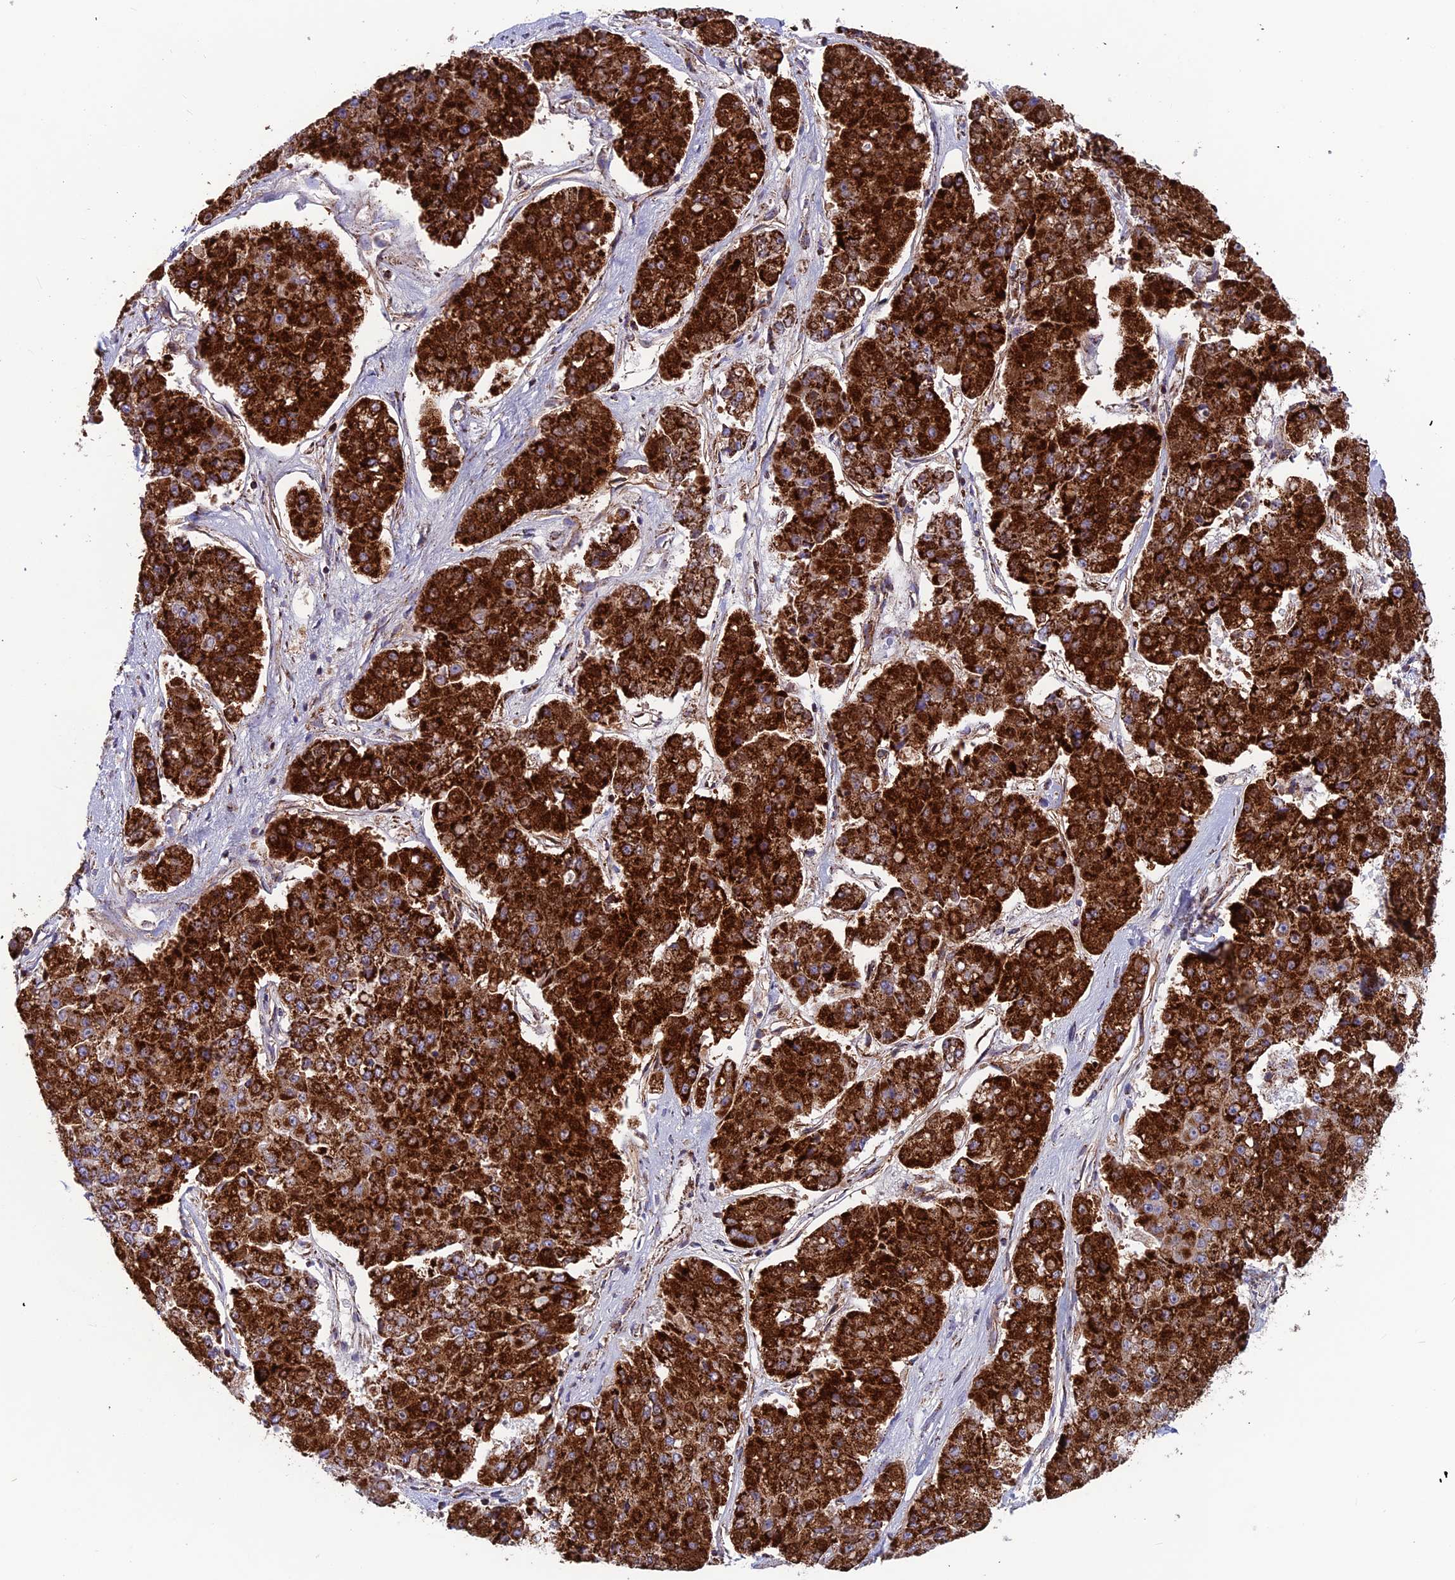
{"staining": {"intensity": "strong", "quantity": ">75%", "location": "cytoplasmic/membranous"}, "tissue": "pancreatic cancer", "cell_type": "Tumor cells", "image_type": "cancer", "snomed": [{"axis": "morphology", "description": "Adenocarcinoma, NOS"}, {"axis": "topography", "description": "Pancreas"}], "caption": "DAB immunohistochemical staining of pancreatic cancer exhibits strong cytoplasmic/membranous protein expression in about >75% of tumor cells.", "gene": "MRPS18B", "patient": {"sex": "male", "age": 50}}